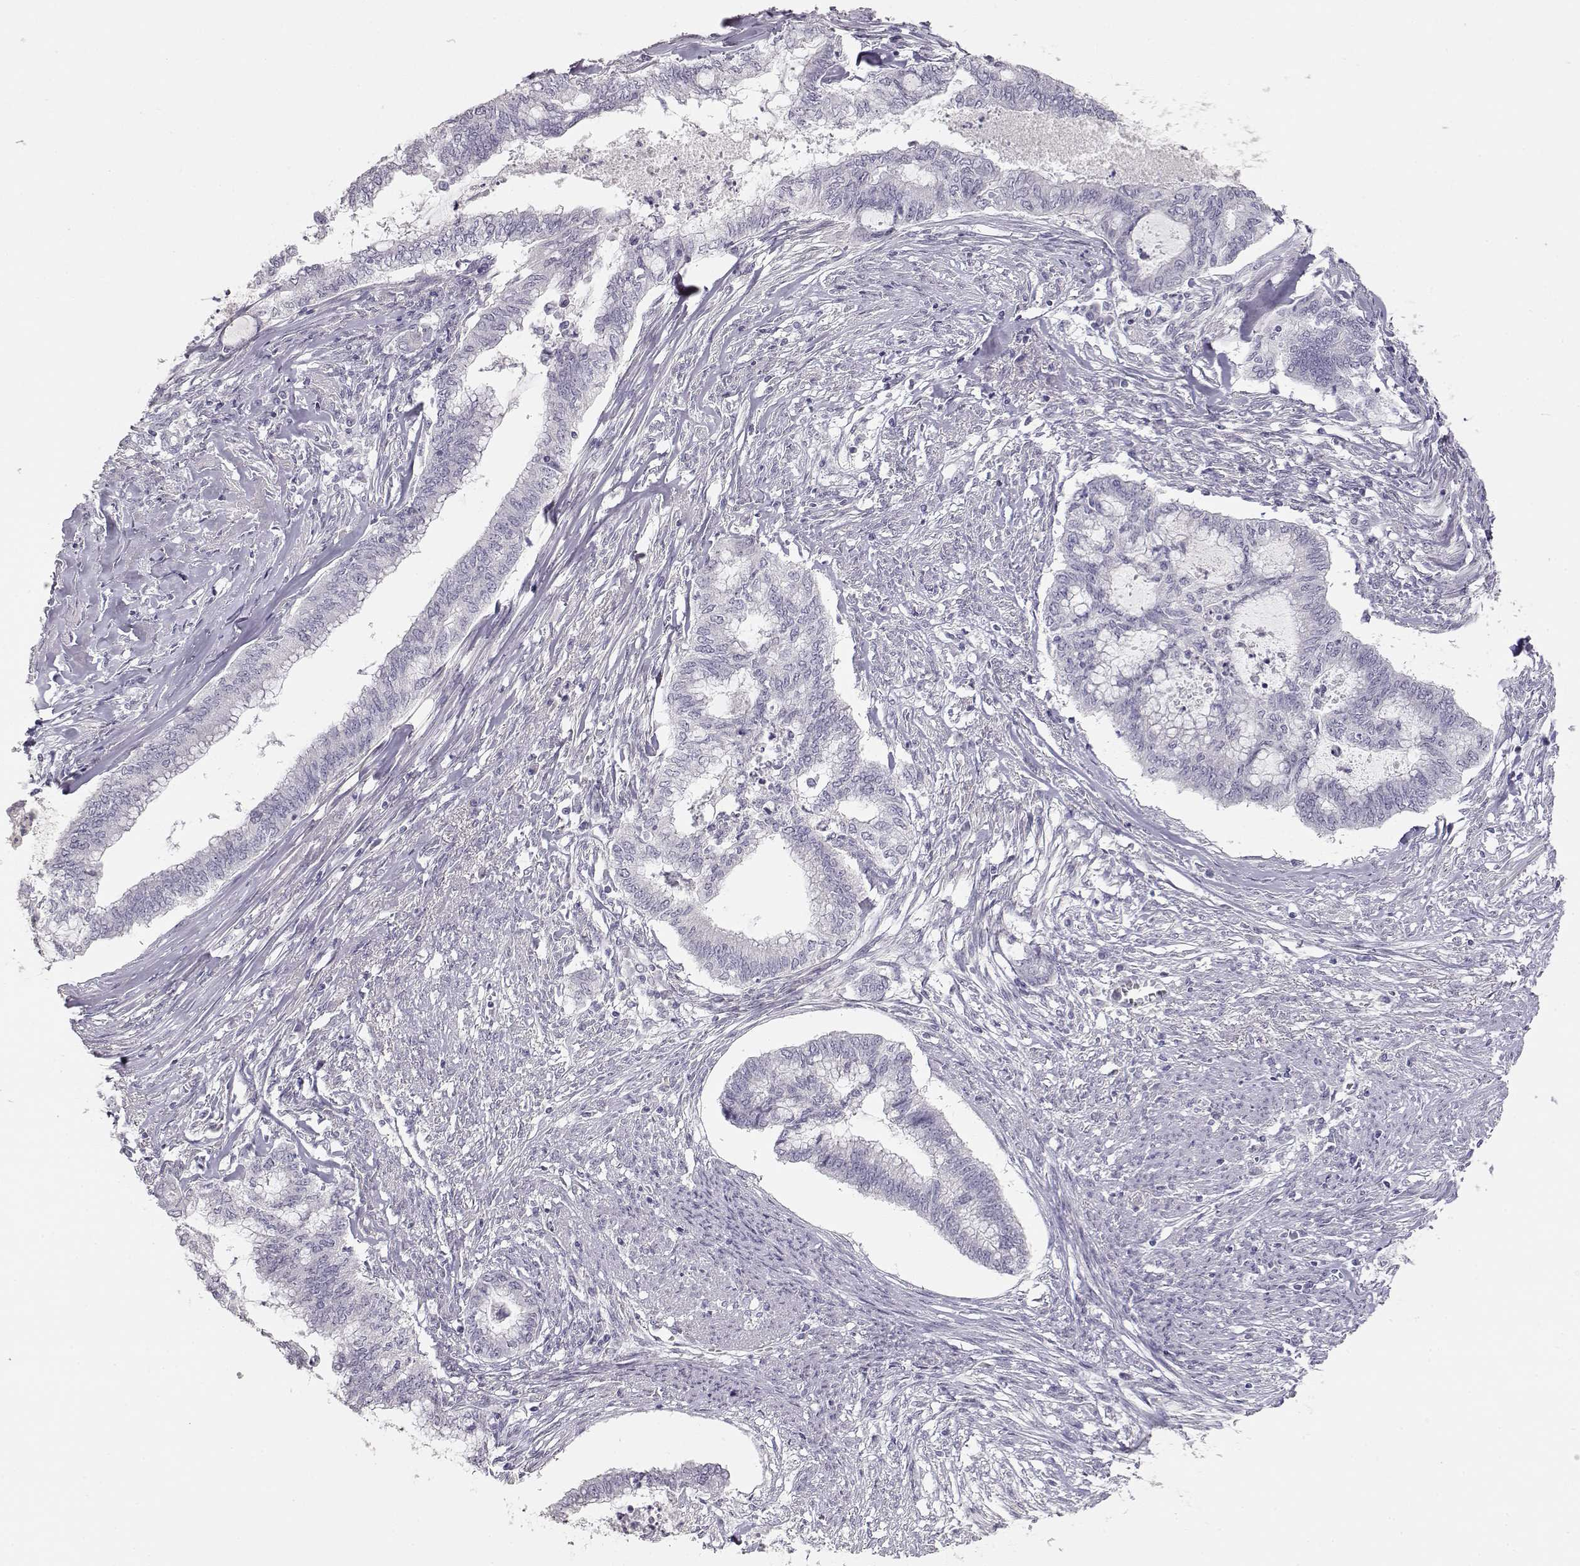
{"staining": {"intensity": "negative", "quantity": "none", "location": "none"}, "tissue": "endometrial cancer", "cell_type": "Tumor cells", "image_type": "cancer", "snomed": [{"axis": "morphology", "description": "Adenocarcinoma, NOS"}, {"axis": "topography", "description": "Endometrium"}], "caption": "A histopathology image of adenocarcinoma (endometrial) stained for a protein demonstrates no brown staining in tumor cells.", "gene": "TKTL1", "patient": {"sex": "female", "age": 79}}